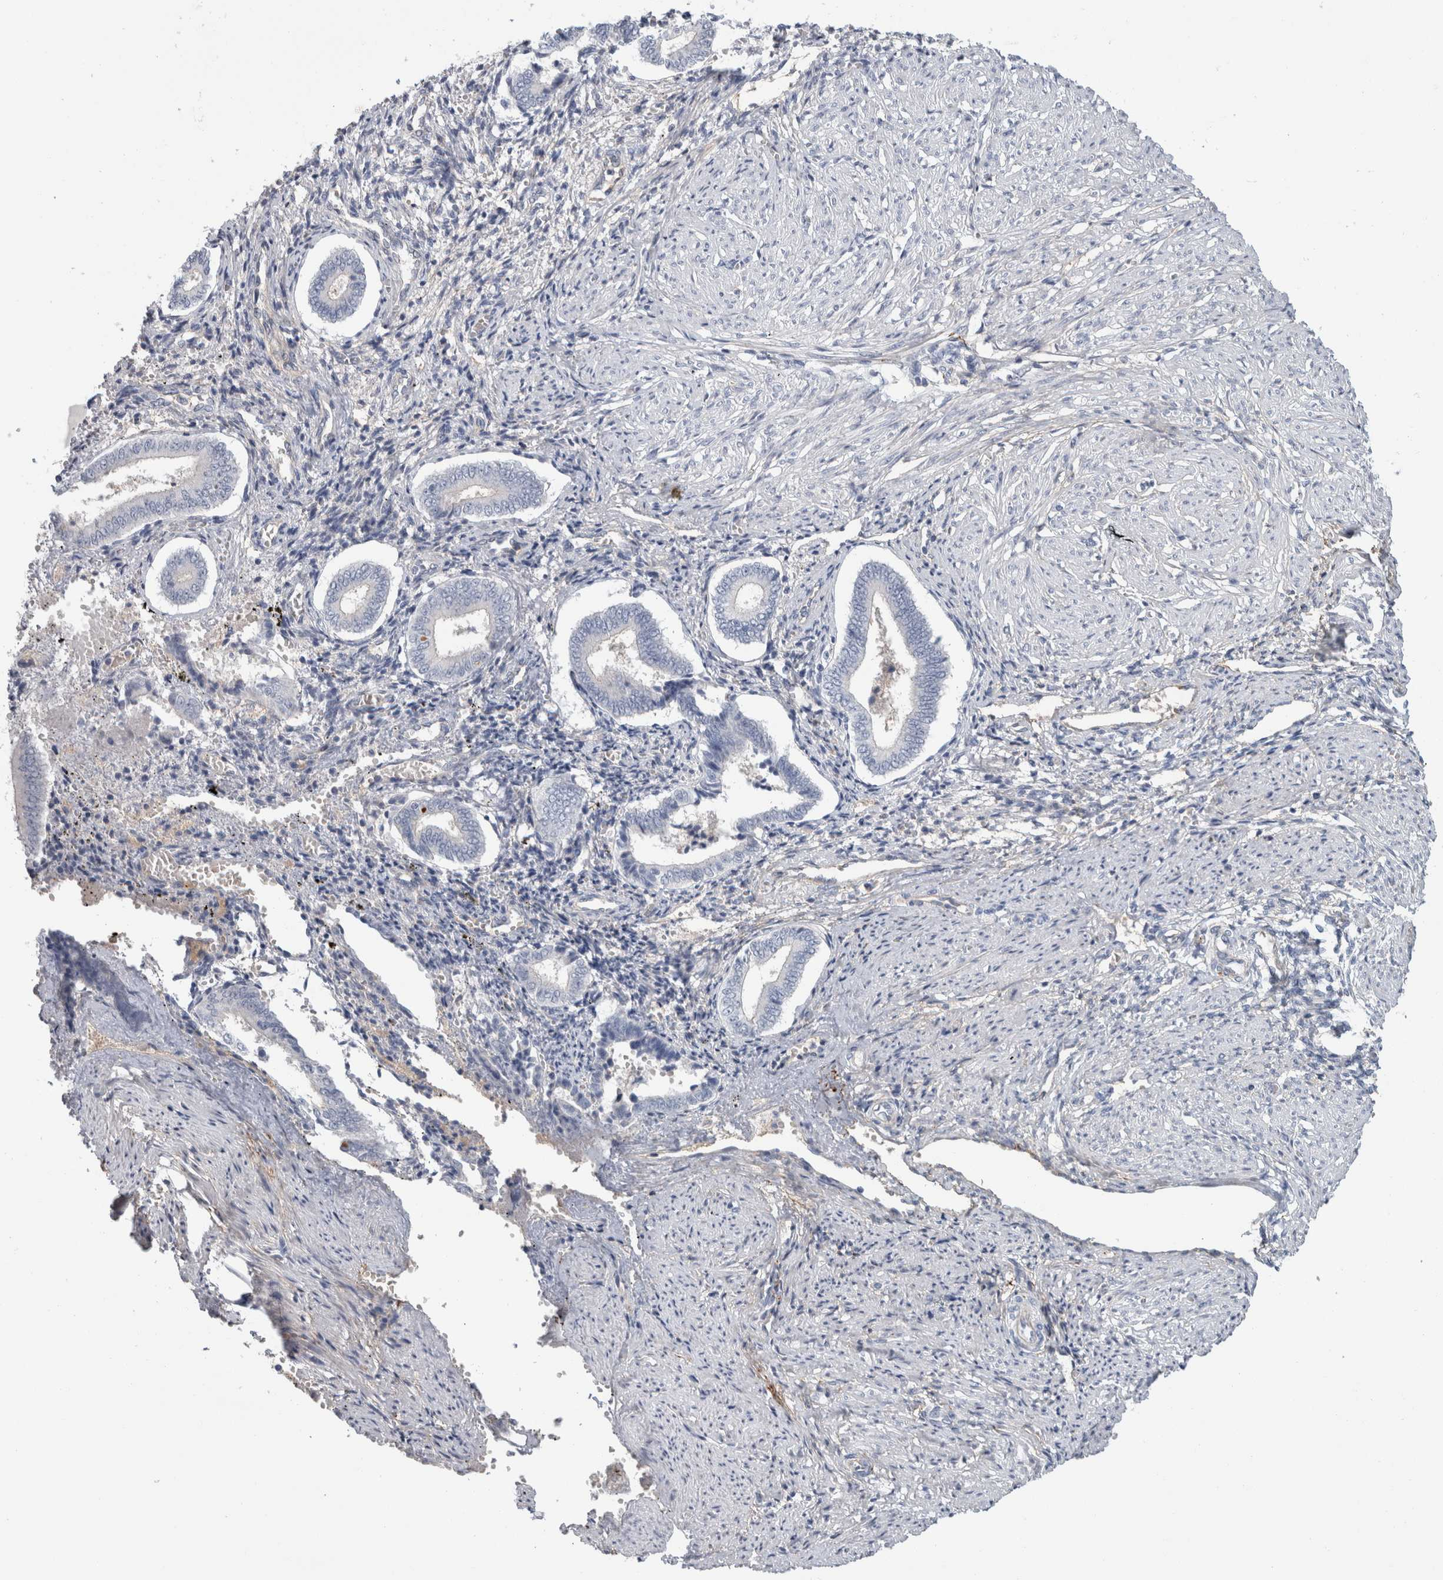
{"staining": {"intensity": "negative", "quantity": "none", "location": "none"}, "tissue": "endometrium", "cell_type": "Cells in endometrial stroma", "image_type": "normal", "snomed": [{"axis": "morphology", "description": "Normal tissue, NOS"}, {"axis": "topography", "description": "Endometrium"}], "caption": "DAB (3,3'-diaminobenzidine) immunohistochemical staining of benign human endometrium reveals no significant expression in cells in endometrial stroma.", "gene": "CD55", "patient": {"sex": "female", "age": 42}}